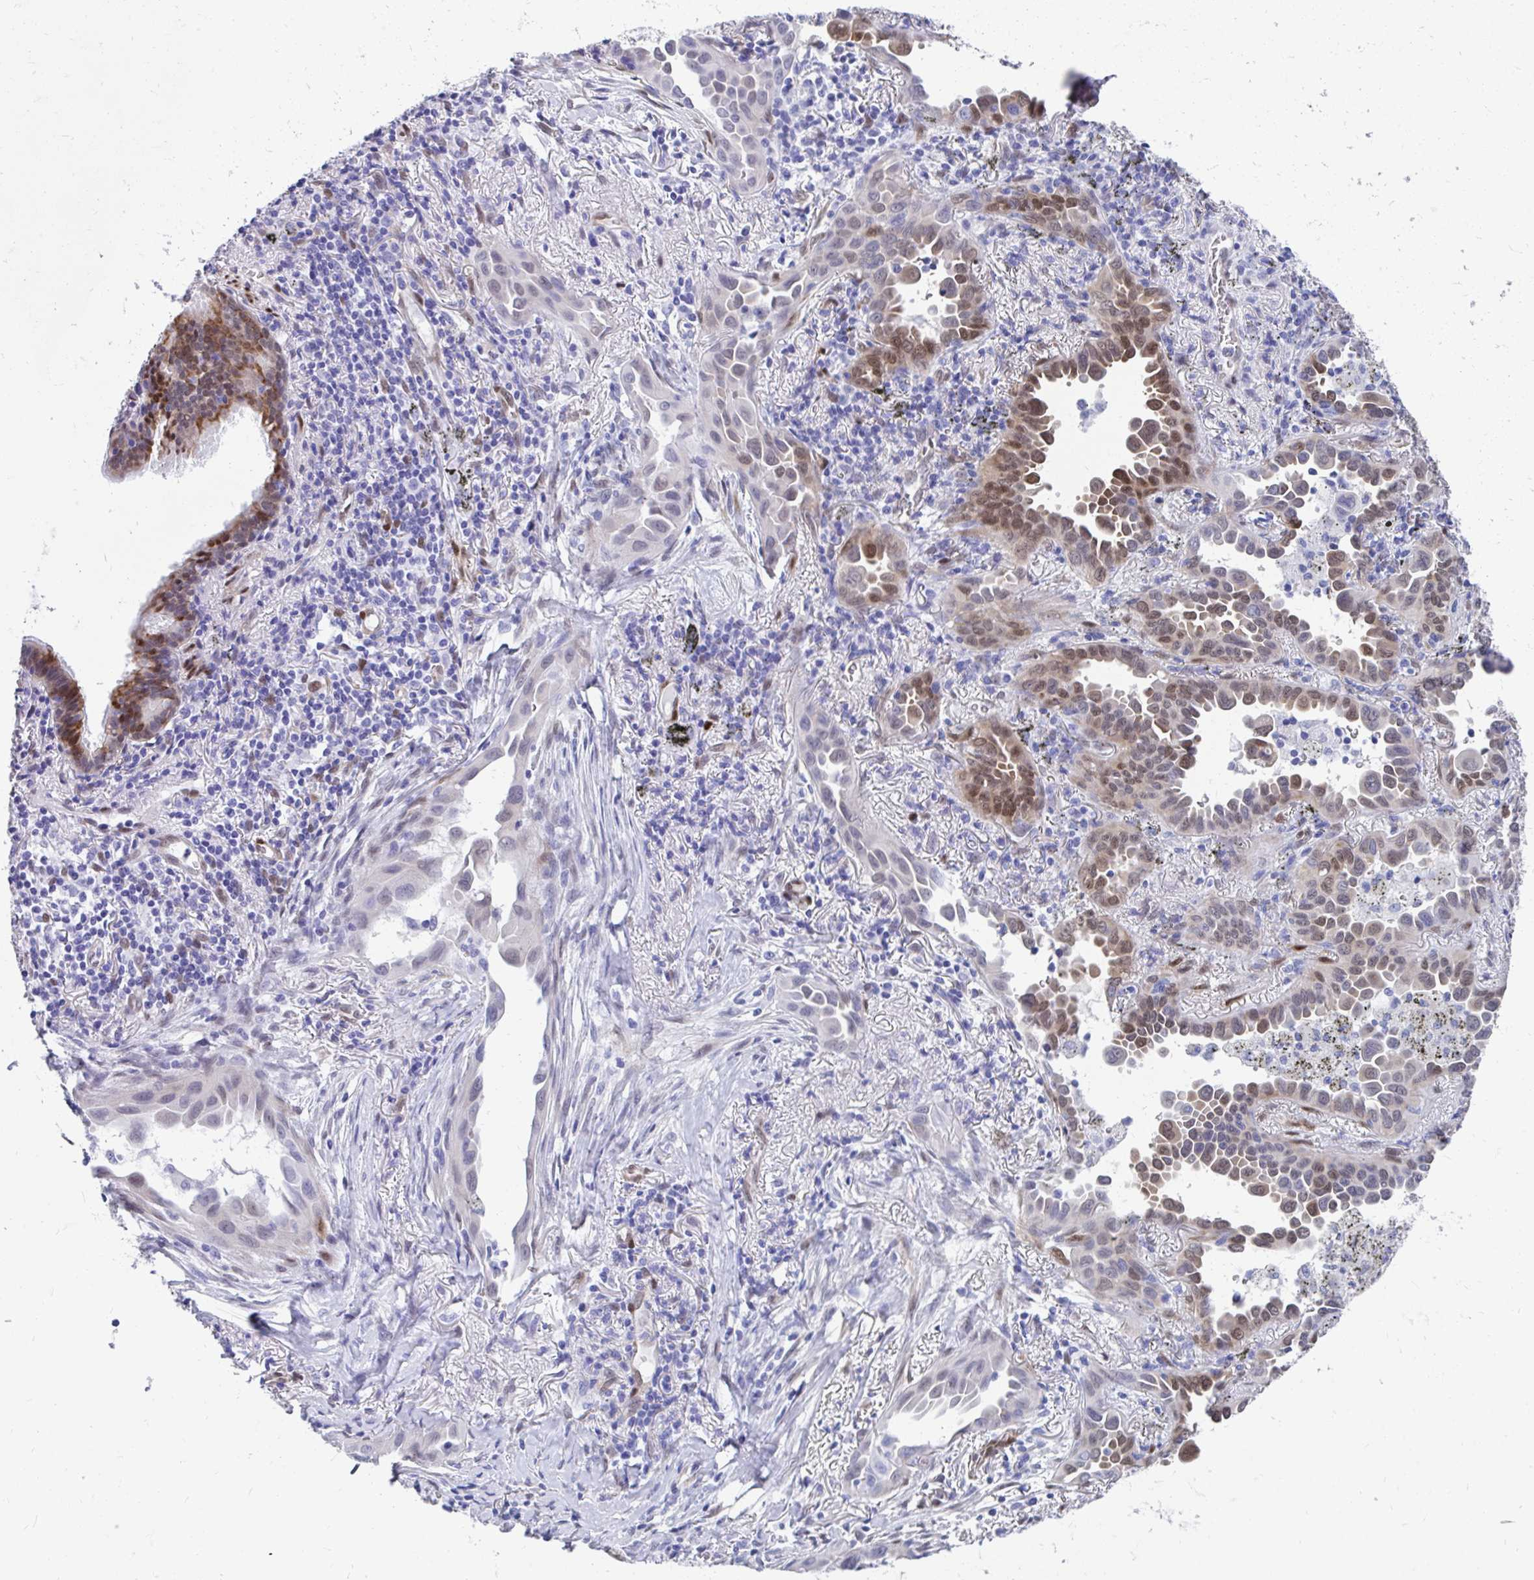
{"staining": {"intensity": "moderate", "quantity": "25%-75%", "location": "nuclear"}, "tissue": "lung cancer", "cell_type": "Tumor cells", "image_type": "cancer", "snomed": [{"axis": "morphology", "description": "Adenocarcinoma, NOS"}, {"axis": "topography", "description": "Lung"}], "caption": "Lung adenocarcinoma tissue shows moderate nuclear expression in approximately 25%-75% of tumor cells", "gene": "RBPMS", "patient": {"sex": "male", "age": 68}}